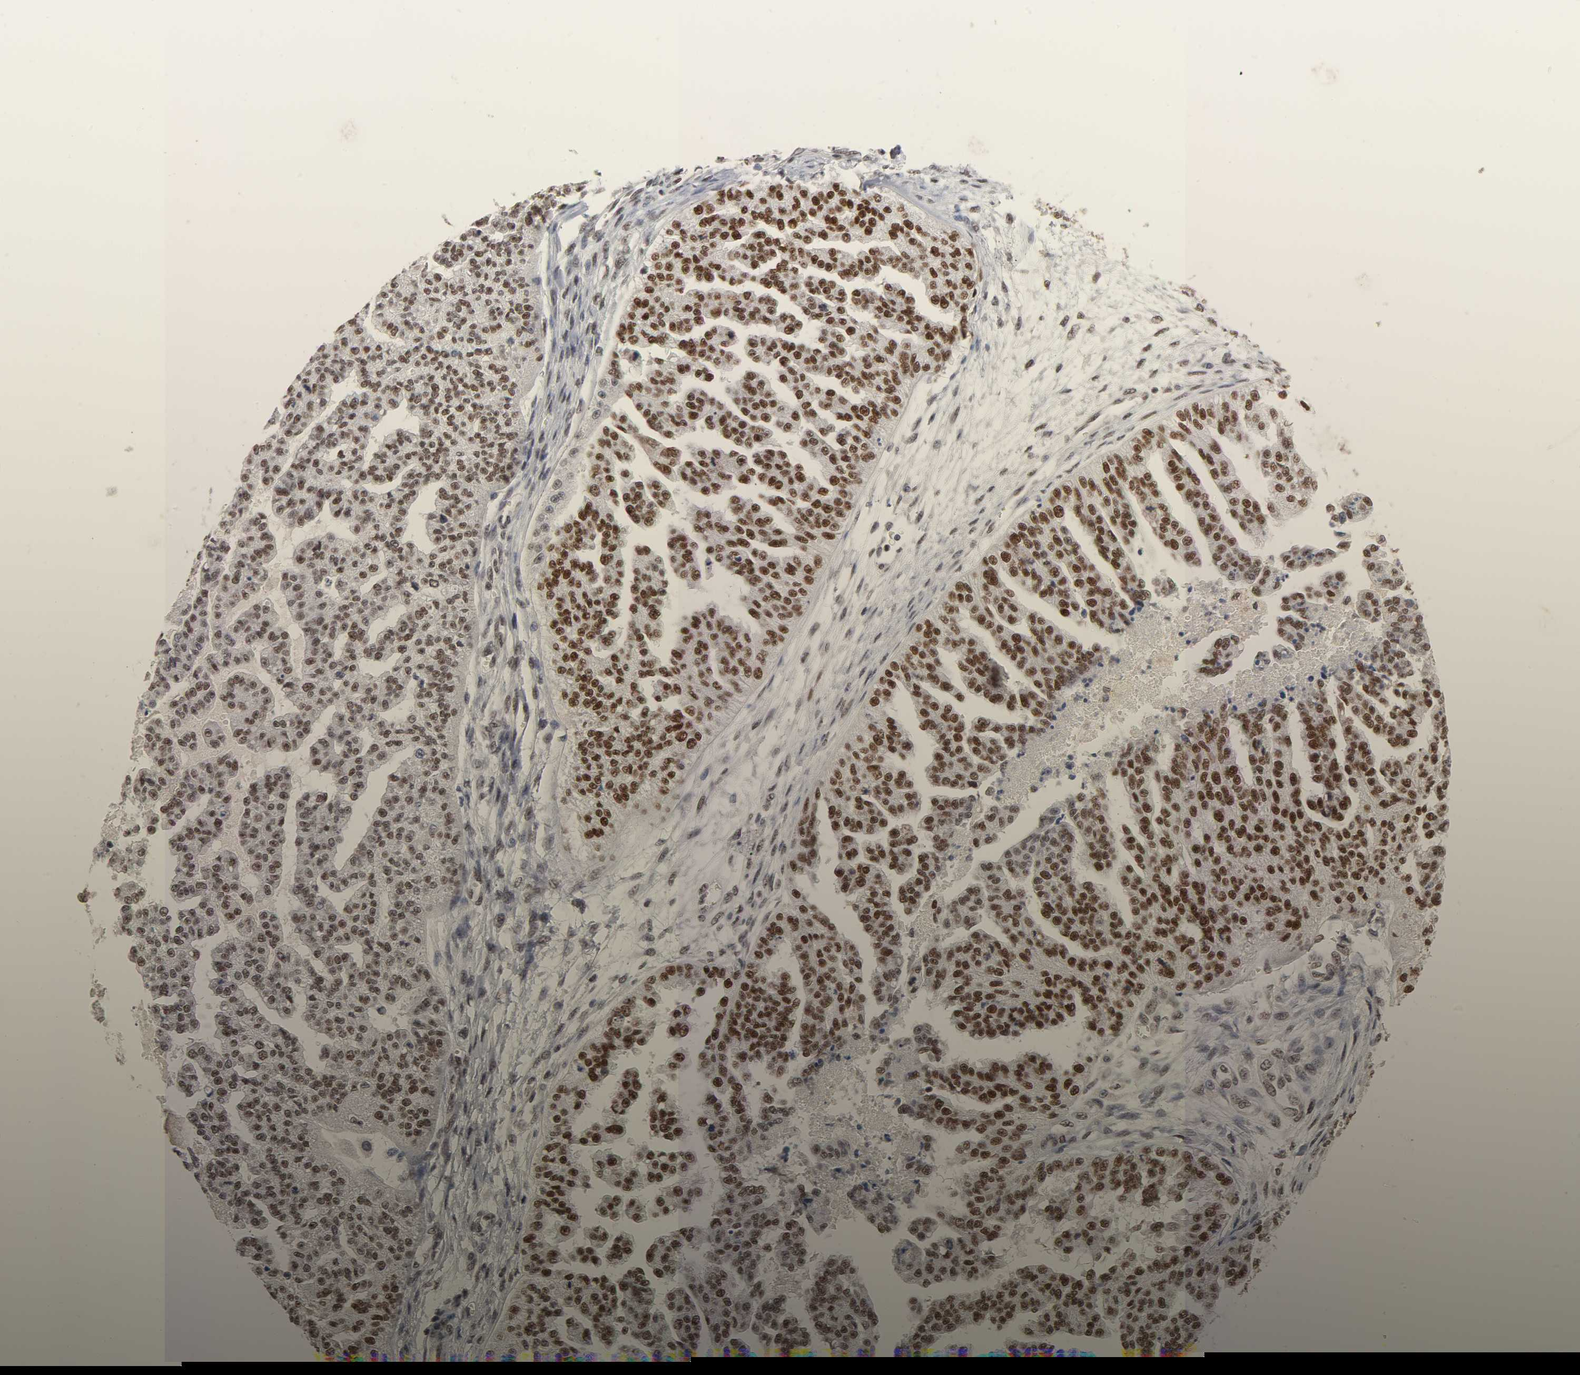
{"staining": {"intensity": "strong", "quantity": ">75%", "location": "nuclear"}, "tissue": "ovarian cancer", "cell_type": "Tumor cells", "image_type": "cancer", "snomed": [{"axis": "morphology", "description": "Cystadenocarcinoma, serous, NOS"}, {"axis": "topography", "description": "Ovary"}], "caption": "Immunohistochemistry (IHC) (DAB) staining of human ovarian serous cystadenocarcinoma exhibits strong nuclear protein staining in about >75% of tumor cells. The protein of interest is stained brown, and the nuclei are stained in blue (DAB IHC with brightfield microscopy, high magnification).", "gene": "TRIM33", "patient": {"sex": "female", "age": 58}}